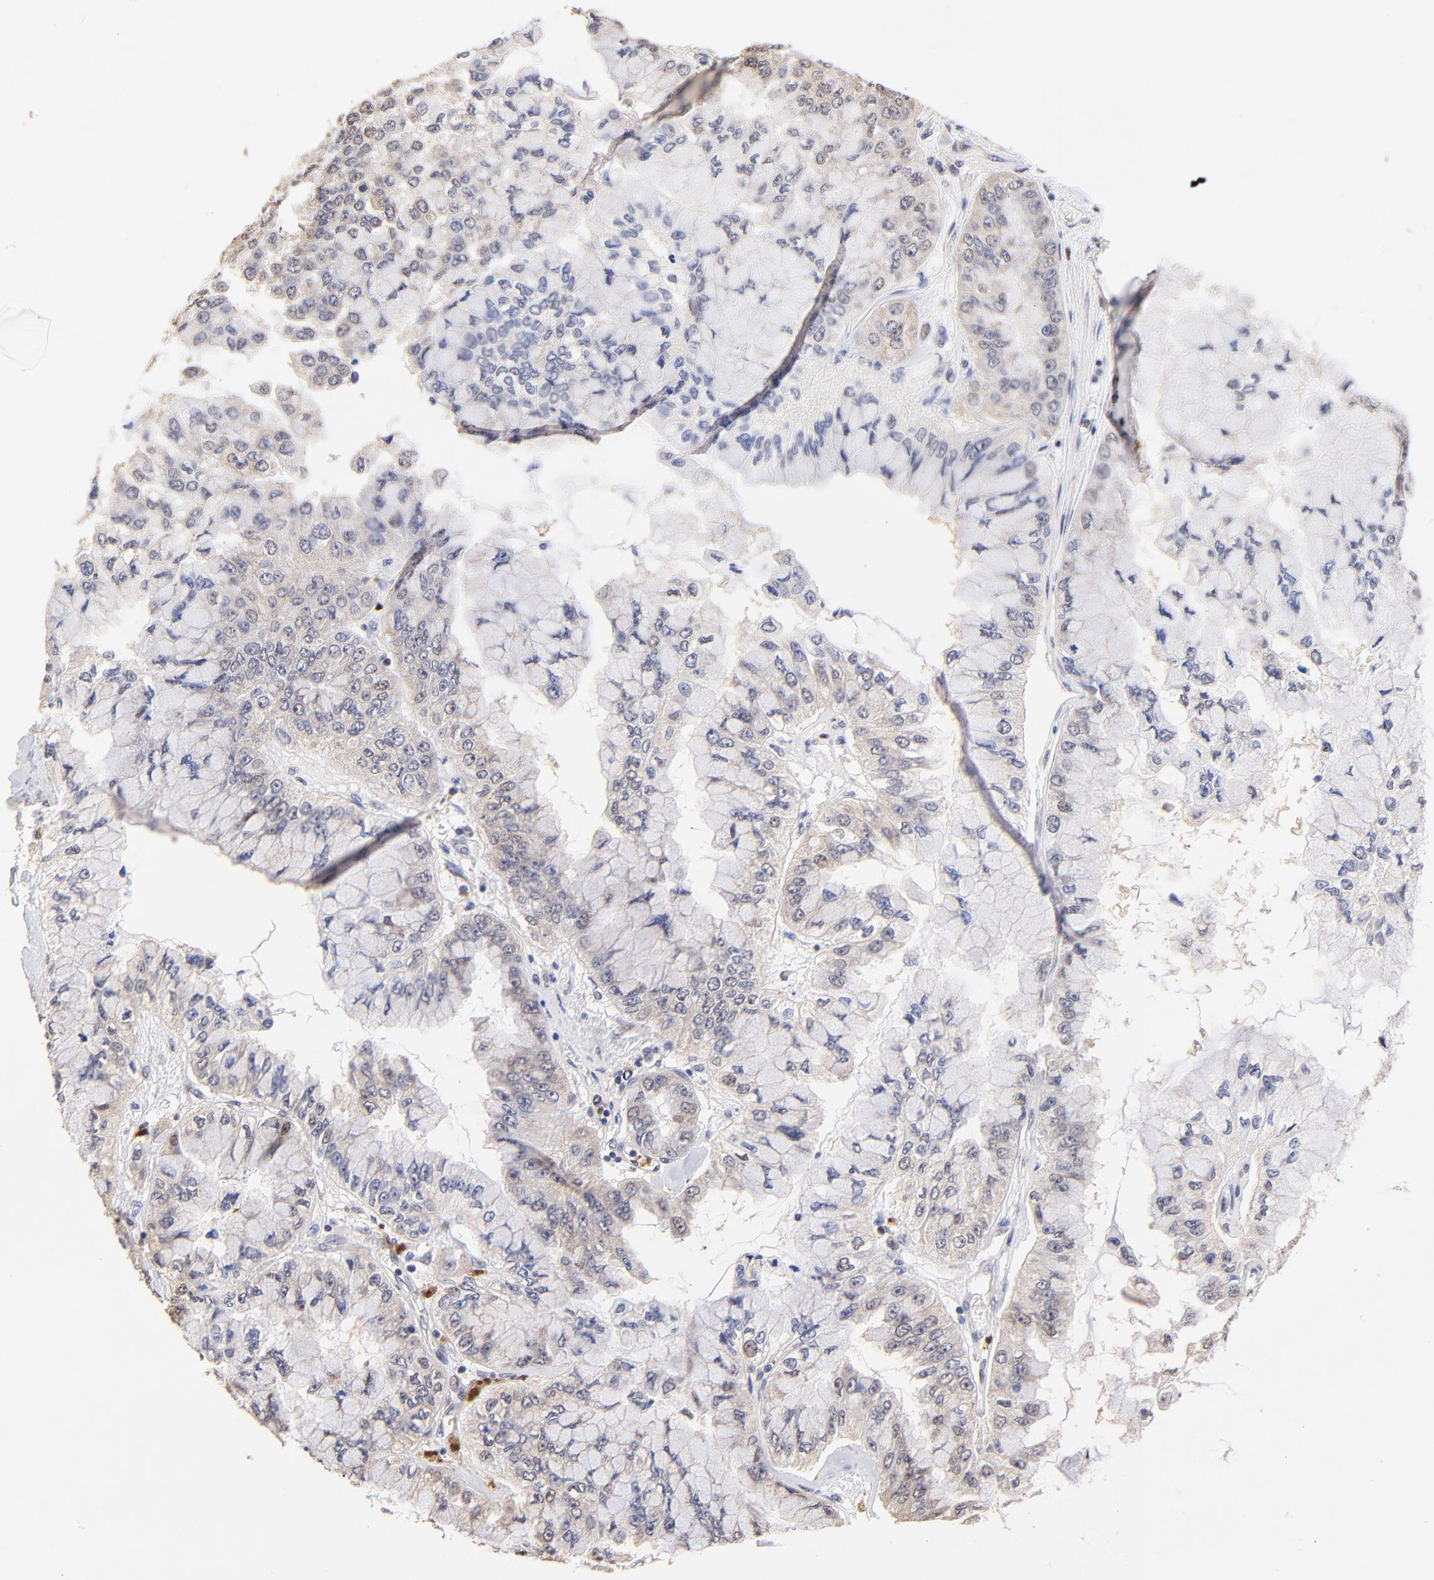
{"staining": {"intensity": "weak", "quantity": ">75%", "location": "cytoplasmic/membranous"}, "tissue": "liver cancer", "cell_type": "Tumor cells", "image_type": "cancer", "snomed": [{"axis": "morphology", "description": "Cholangiocarcinoma"}, {"axis": "topography", "description": "Liver"}], "caption": "This is an image of IHC staining of liver cancer, which shows weak staining in the cytoplasmic/membranous of tumor cells.", "gene": "BBOF1", "patient": {"sex": "female", "age": 79}}